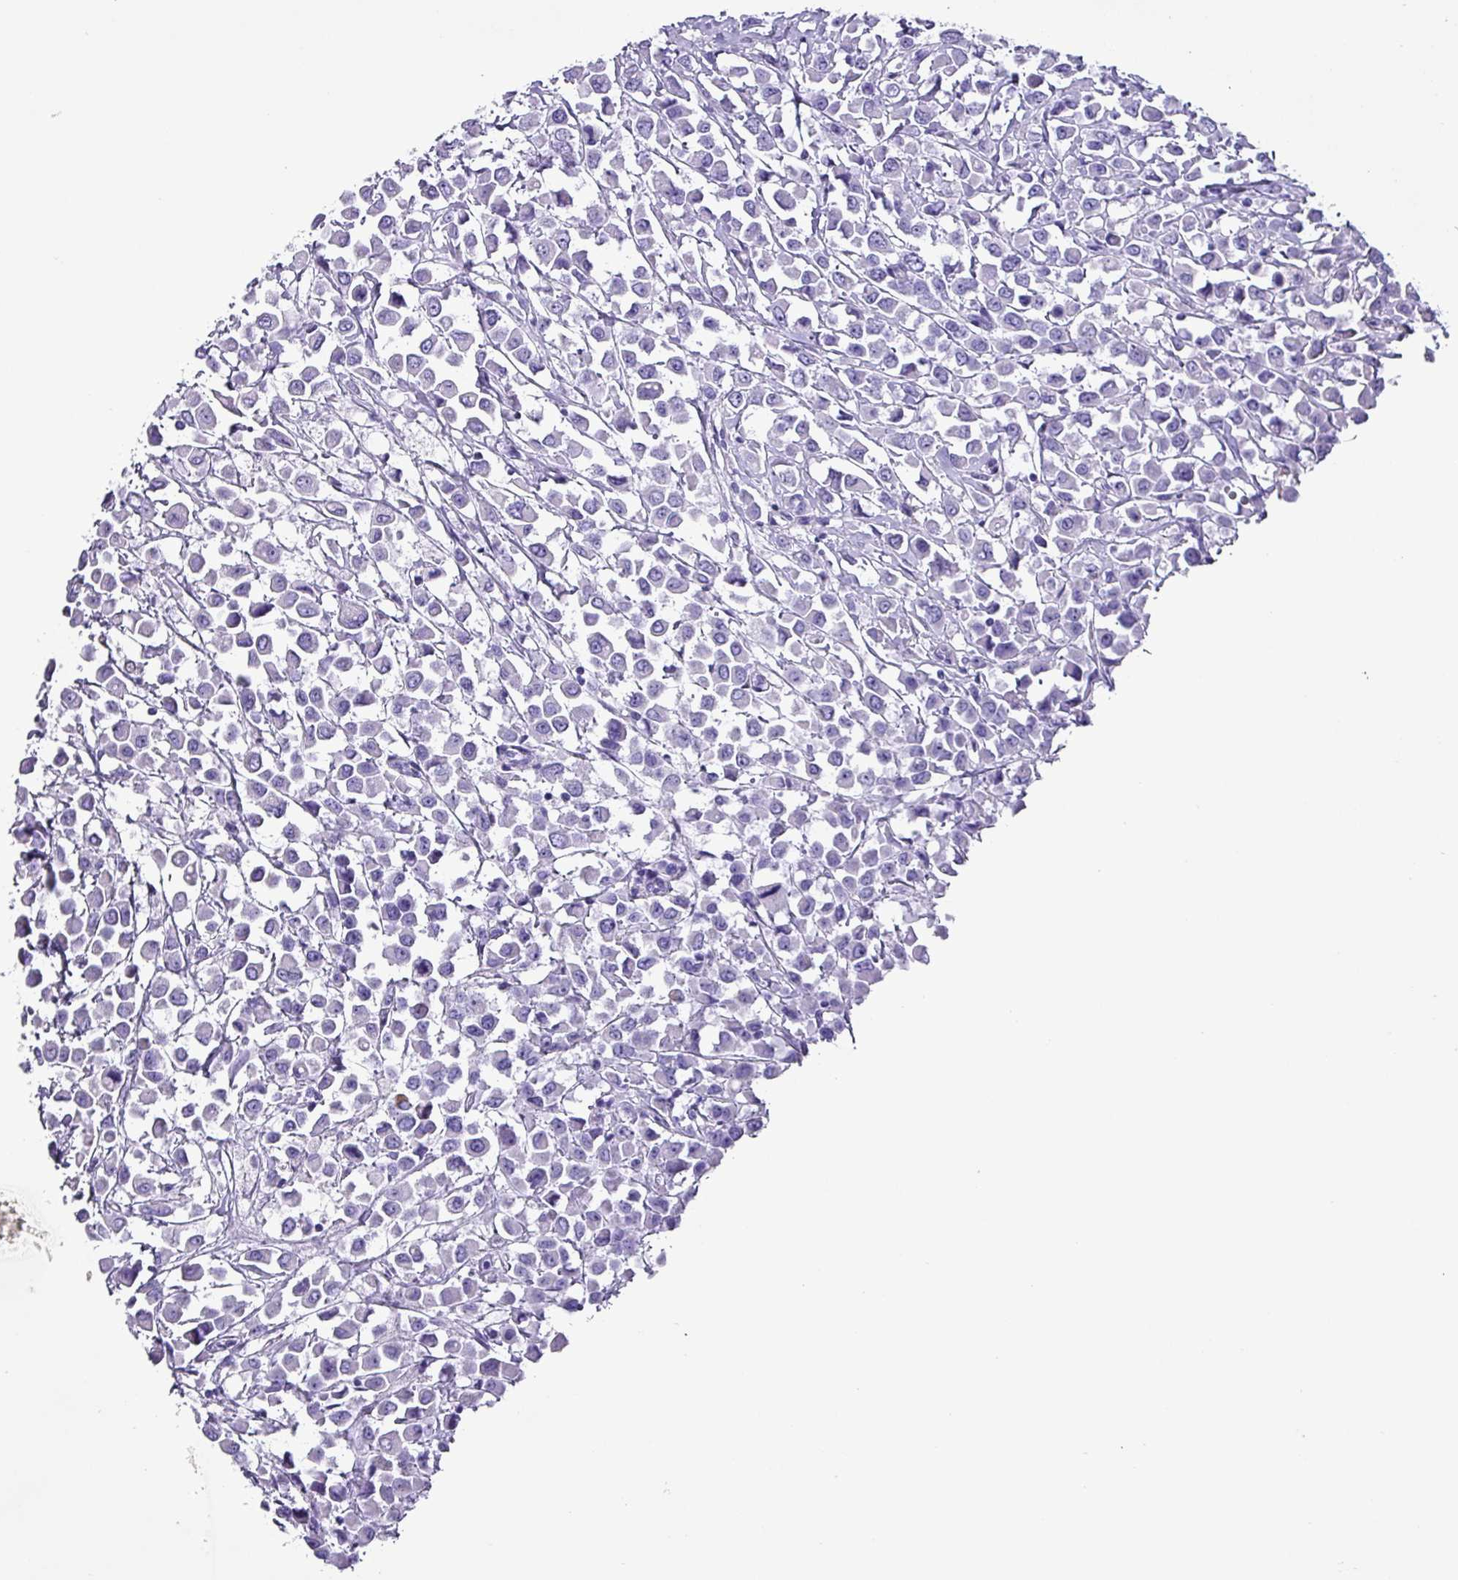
{"staining": {"intensity": "negative", "quantity": "none", "location": "none"}, "tissue": "breast cancer", "cell_type": "Tumor cells", "image_type": "cancer", "snomed": [{"axis": "morphology", "description": "Duct carcinoma"}, {"axis": "topography", "description": "Breast"}], "caption": "Immunohistochemistry histopathology image of neoplastic tissue: human breast intraductal carcinoma stained with DAB shows no significant protein staining in tumor cells.", "gene": "KRT6C", "patient": {"sex": "female", "age": 61}}